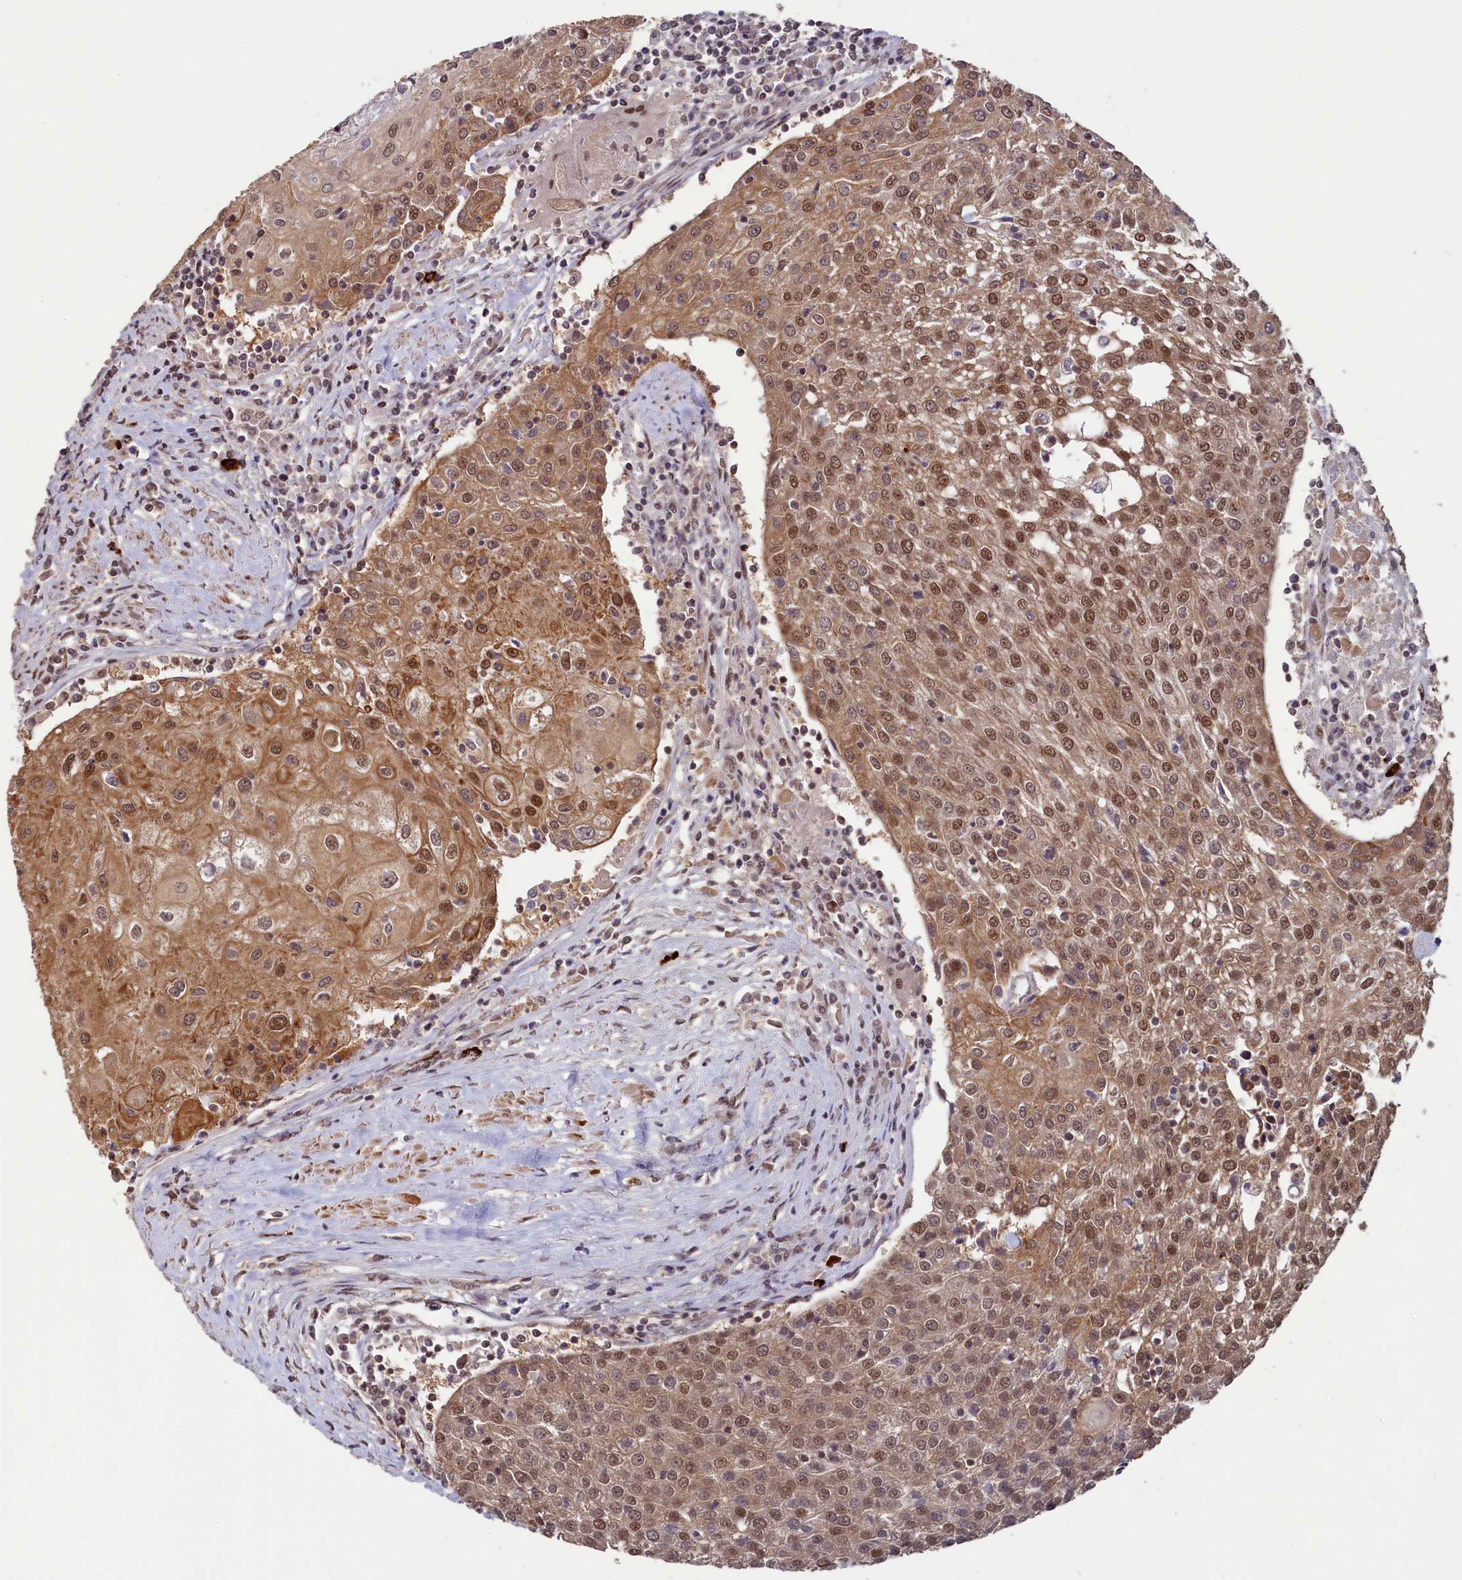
{"staining": {"intensity": "moderate", "quantity": ">75%", "location": "cytoplasmic/membranous,nuclear"}, "tissue": "urothelial cancer", "cell_type": "Tumor cells", "image_type": "cancer", "snomed": [{"axis": "morphology", "description": "Urothelial carcinoma, High grade"}, {"axis": "topography", "description": "Urinary bladder"}], "caption": "Tumor cells demonstrate medium levels of moderate cytoplasmic/membranous and nuclear staining in approximately >75% of cells in human urothelial cancer.", "gene": "NAE1", "patient": {"sex": "female", "age": 85}}